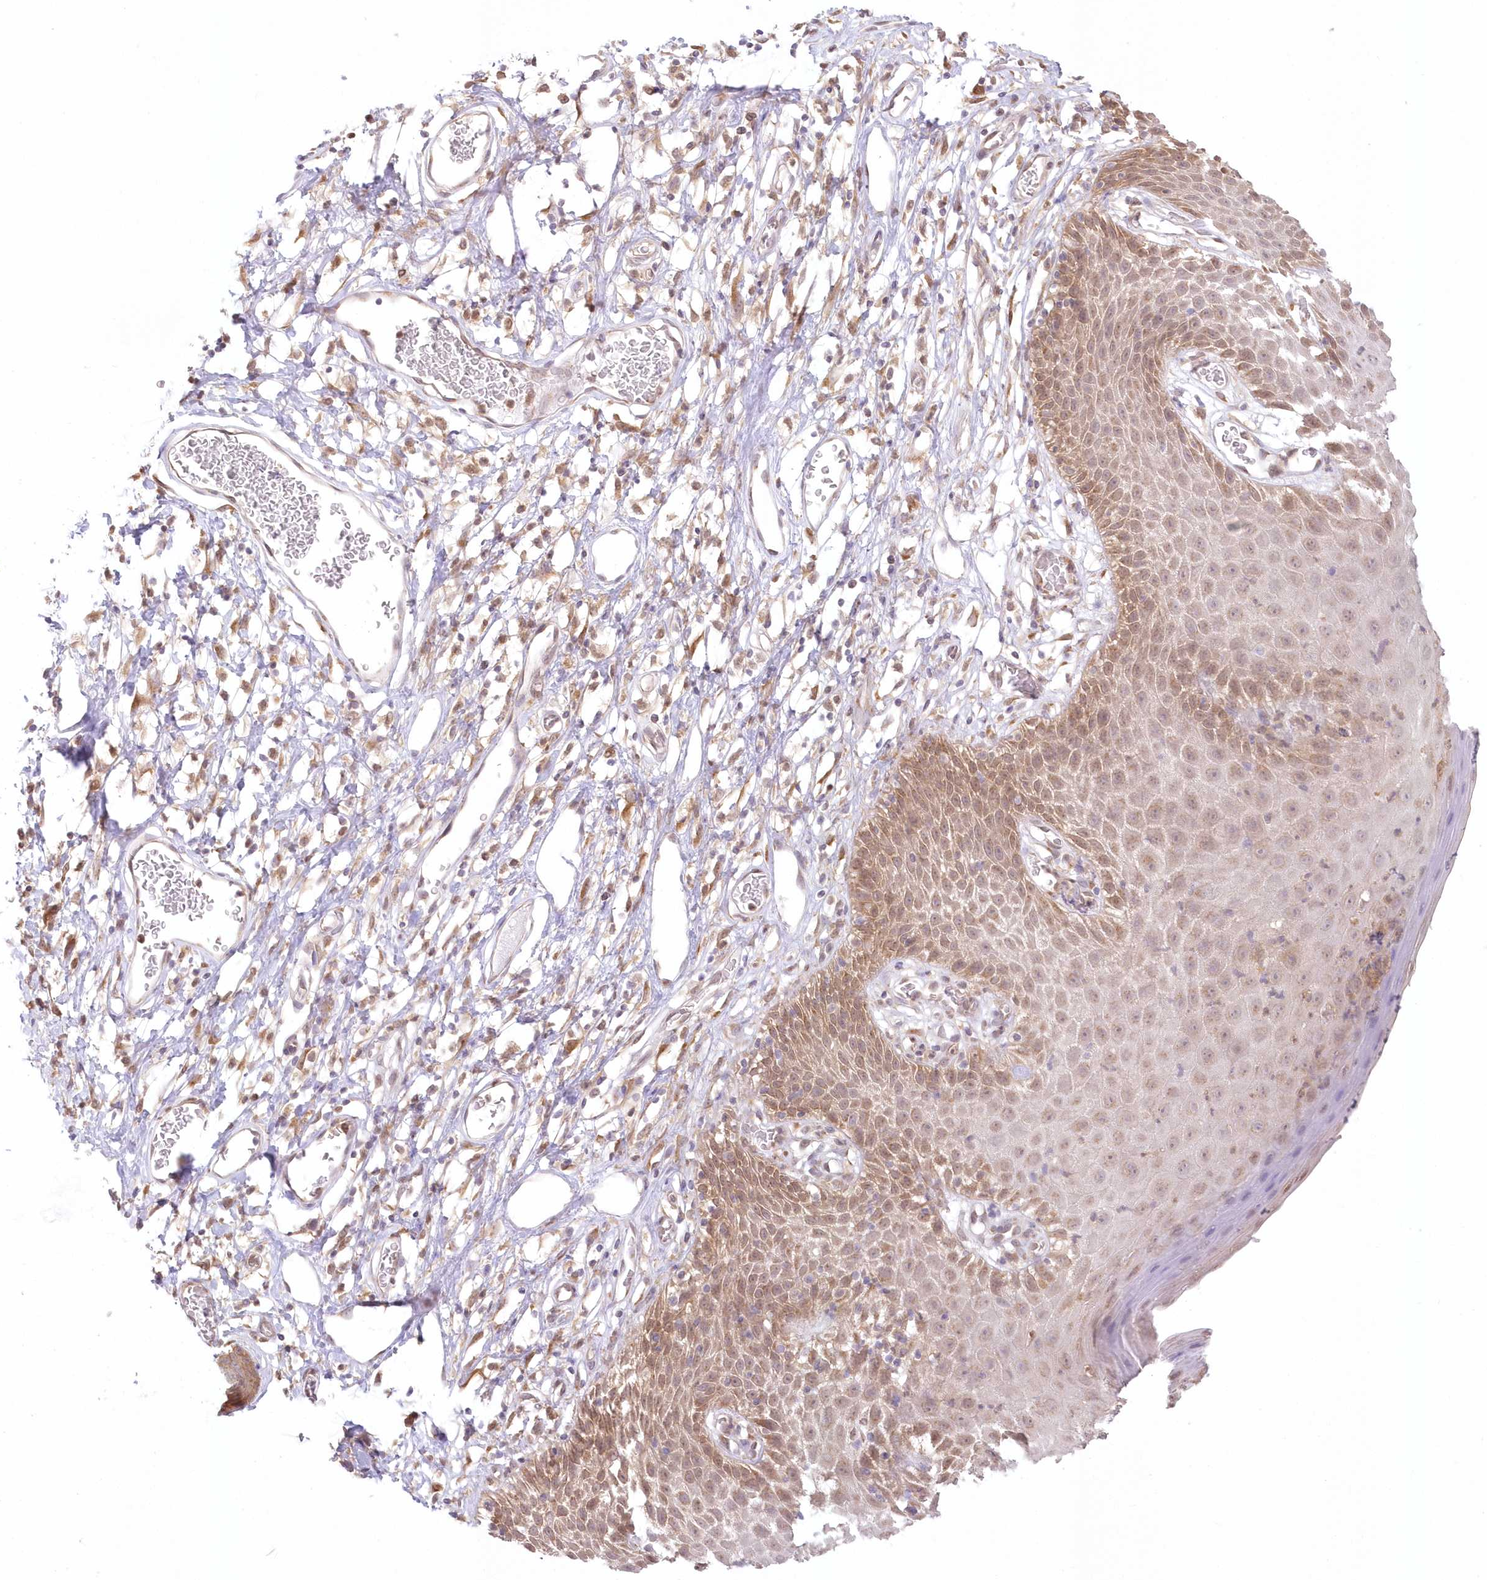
{"staining": {"intensity": "moderate", "quantity": ">75%", "location": "cytoplasmic/membranous,nuclear"}, "tissue": "skin", "cell_type": "Epidermal cells", "image_type": "normal", "snomed": [{"axis": "morphology", "description": "Normal tissue, NOS"}, {"axis": "topography", "description": "Vulva"}], "caption": "Skin stained with immunohistochemistry (IHC) displays moderate cytoplasmic/membranous,nuclear staining in about >75% of epidermal cells. The staining is performed using DAB brown chromogen to label protein expression. The nuclei are counter-stained blue using hematoxylin.", "gene": "RNPEP", "patient": {"sex": "female", "age": 68}}